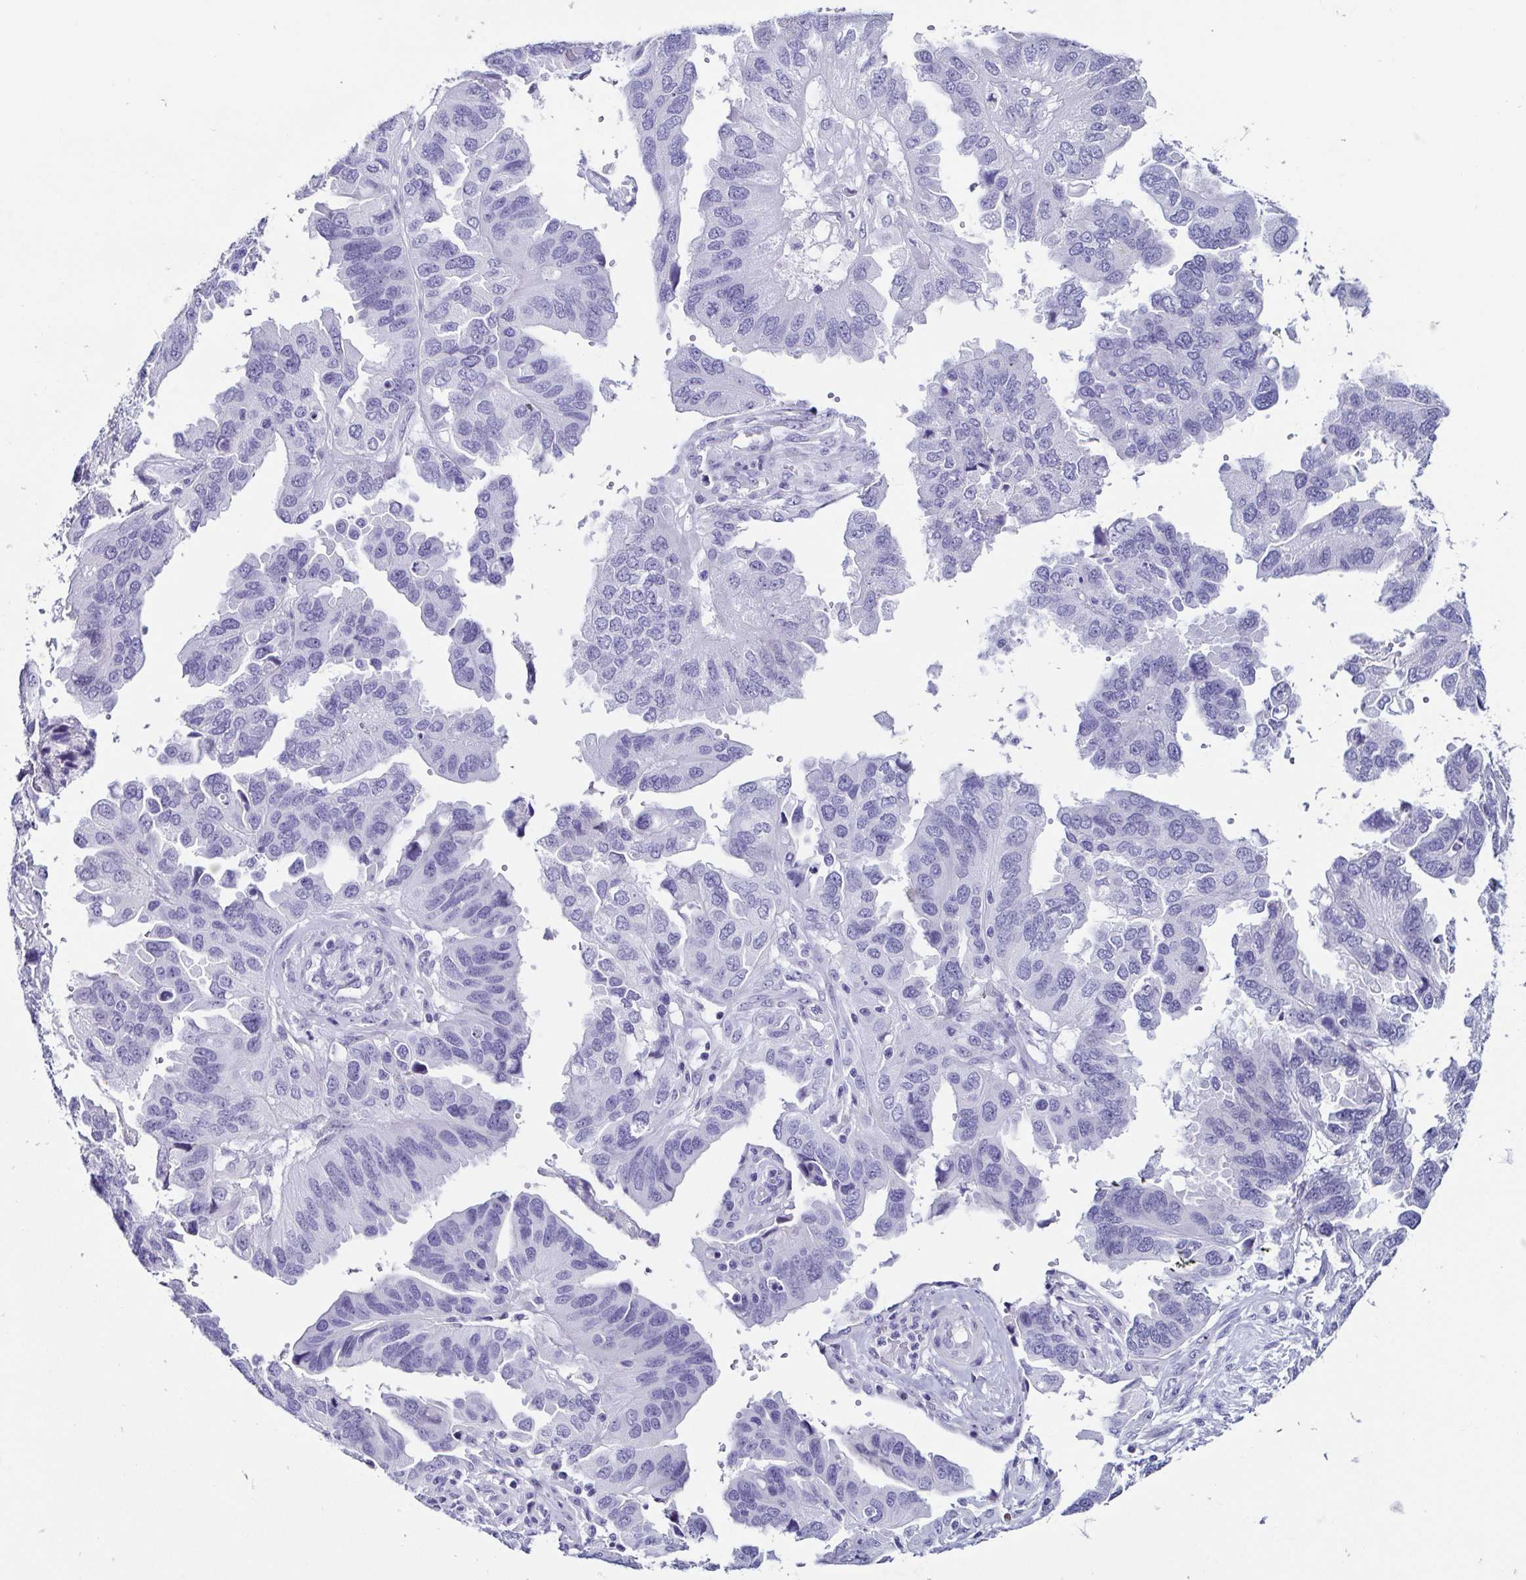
{"staining": {"intensity": "negative", "quantity": "none", "location": "none"}, "tissue": "ovarian cancer", "cell_type": "Tumor cells", "image_type": "cancer", "snomed": [{"axis": "morphology", "description": "Cystadenocarcinoma, serous, NOS"}, {"axis": "topography", "description": "Ovary"}], "caption": "Human ovarian cancer stained for a protein using immunohistochemistry shows no staining in tumor cells.", "gene": "TNNT2", "patient": {"sex": "female", "age": 79}}